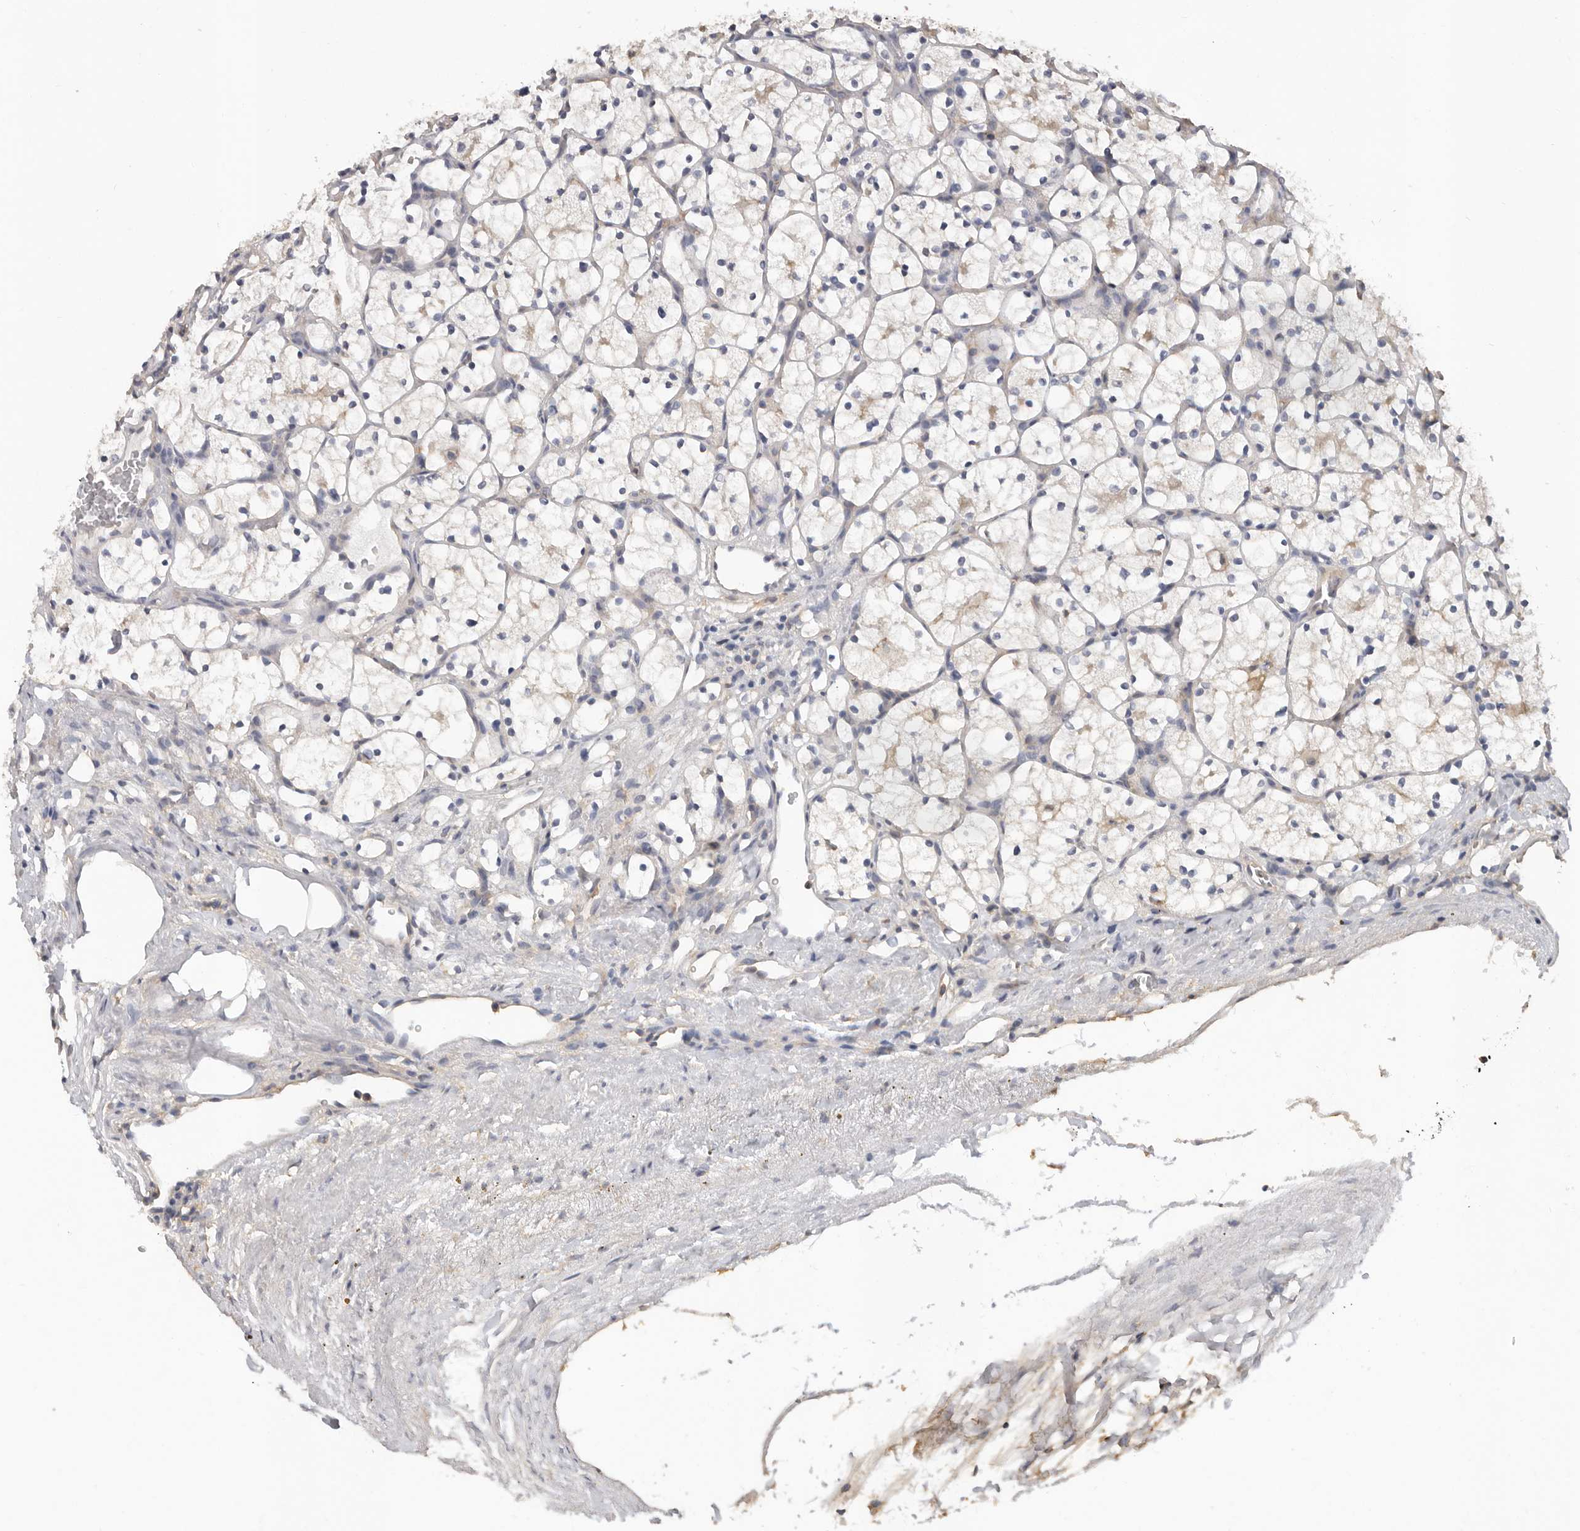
{"staining": {"intensity": "negative", "quantity": "none", "location": "none"}, "tissue": "renal cancer", "cell_type": "Tumor cells", "image_type": "cancer", "snomed": [{"axis": "morphology", "description": "Adenocarcinoma, NOS"}, {"axis": "topography", "description": "Kidney"}], "caption": "Tumor cells are negative for protein expression in human adenocarcinoma (renal).", "gene": "WDTC1", "patient": {"sex": "female", "age": 69}}